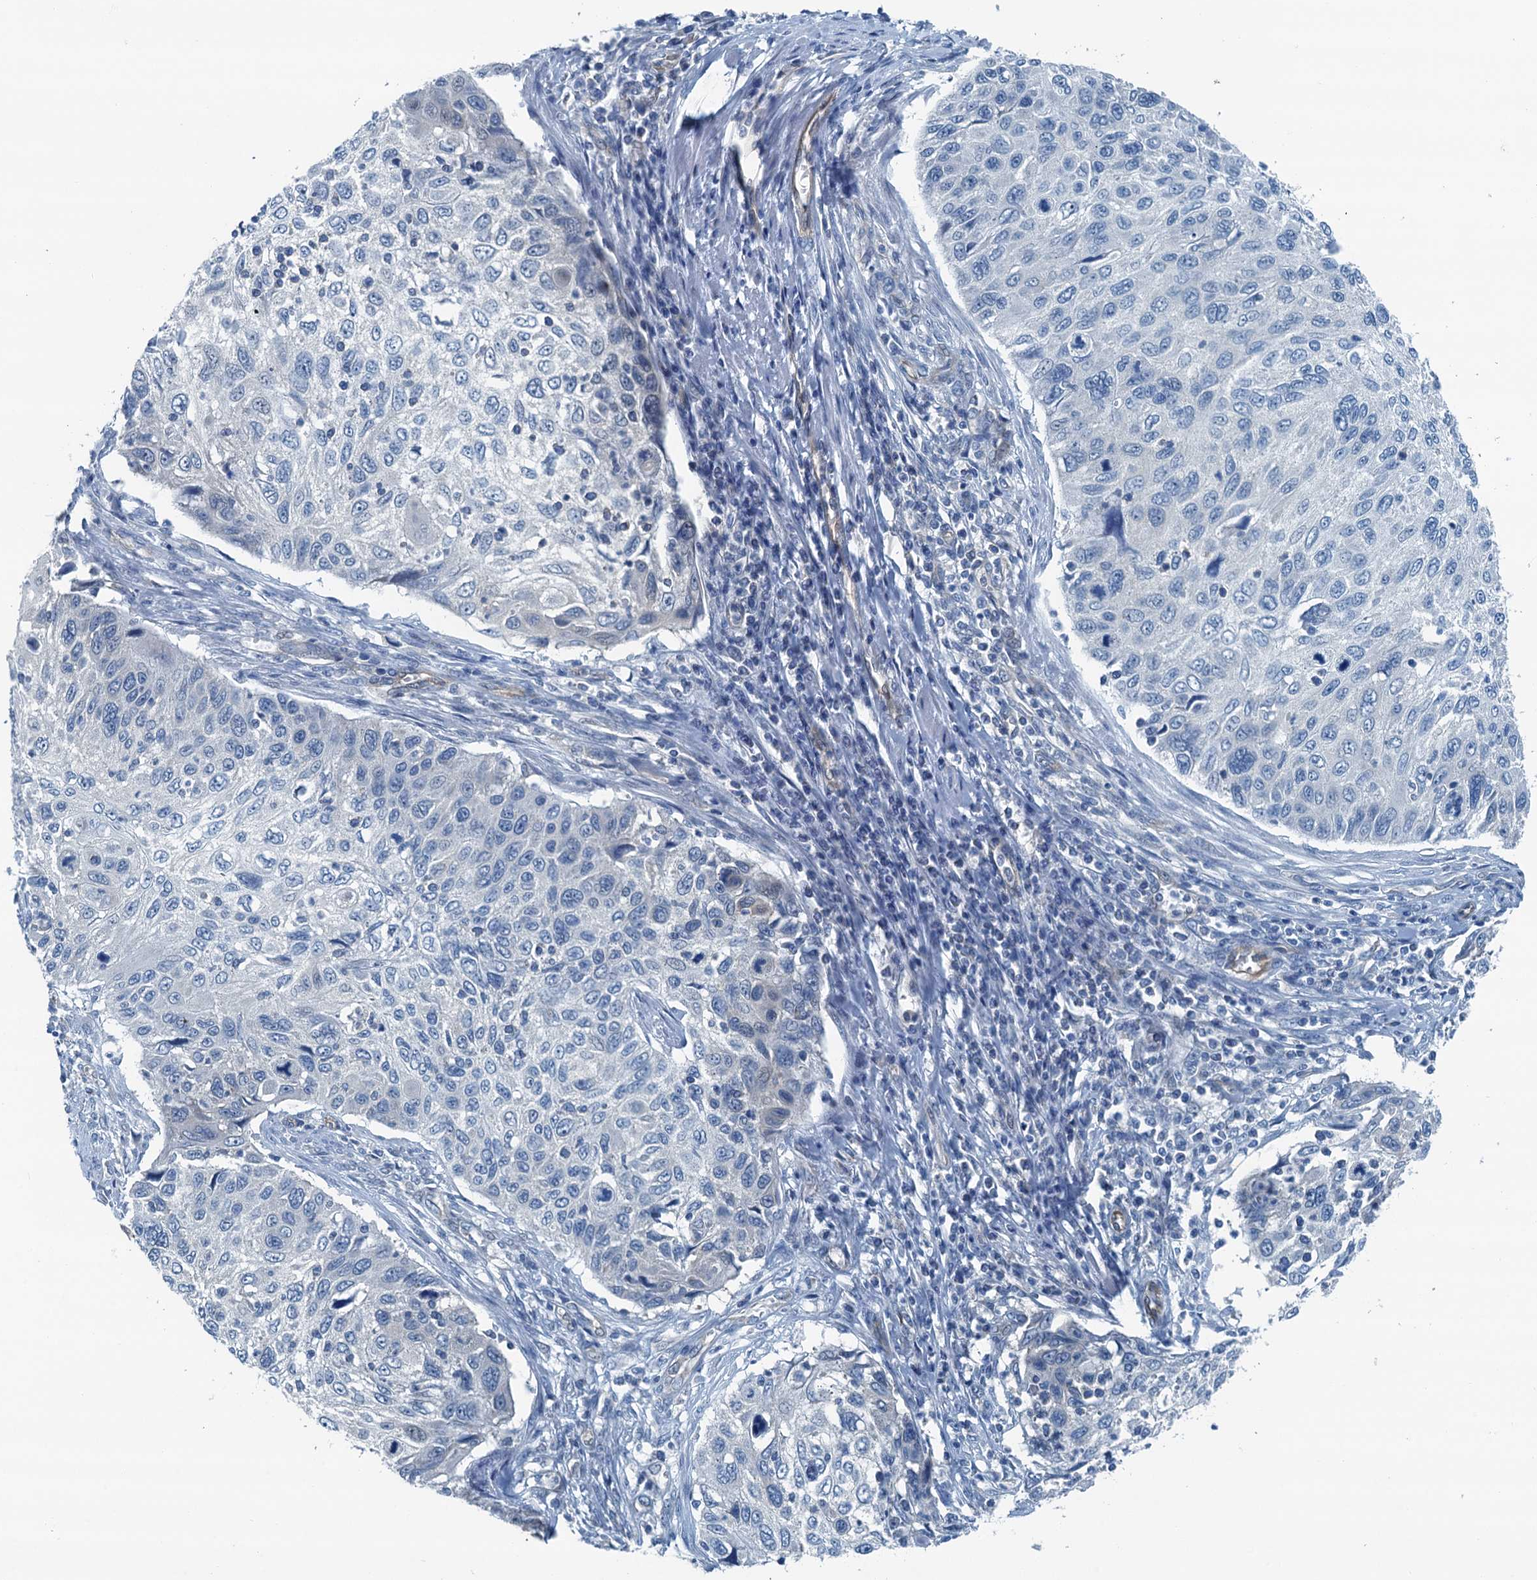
{"staining": {"intensity": "negative", "quantity": "none", "location": "none"}, "tissue": "cervical cancer", "cell_type": "Tumor cells", "image_type": "cancer", "snomed": [{"axis": "morphology", "description": "Squamous cell carcinoma, NOS"}, {"axis": "topography", "description": "Cervix"}], "caption": "This is an IHC histopathology image of cervical cancer. There is no staining in tumor cells.", "gene": "GFOD2", "patient": {"sex": "female", "age": 70}}